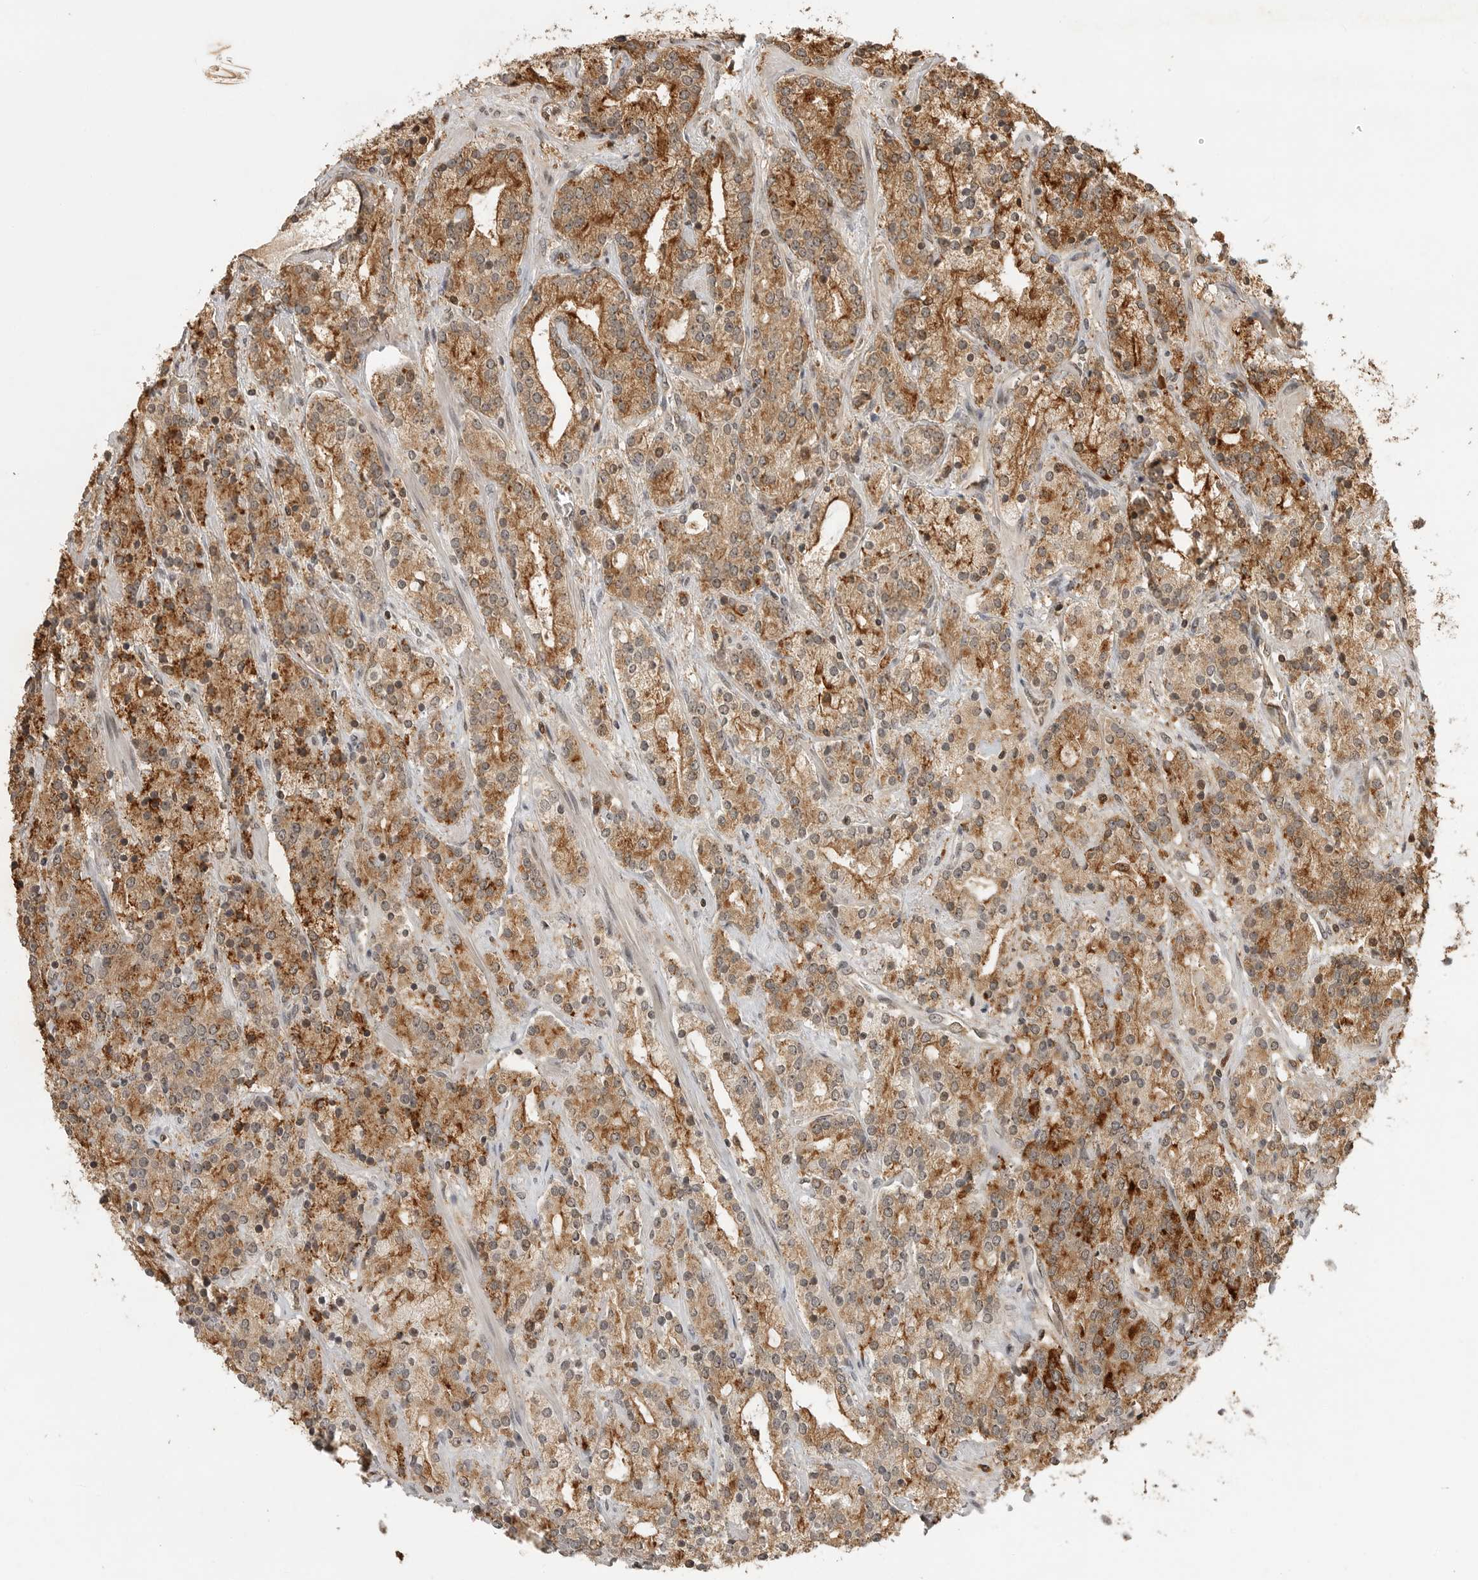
{"staining": {"intensity": "strong", "quantity": "25%-75%", "location": "cytoplasmic/membranous"}, "tissue": "prostate cancer", "cell_type": "Tumor cells", "image_type": "cancer", "snomed": [{"axis": "morphology", "description": "Adenocarcinoma, High grade"}, {"axis": "topography", "description": "Prostate"}], "caption": "Human prostate adenocarcinoma (high-grade) stained for a protein (brown) demonstrates strong cytoplasmic/membranous positive positivity in approximately 25%-75% of tumor cells.", "gene": "BMP2K", "patient": {"sex": "male", "age": 71}}